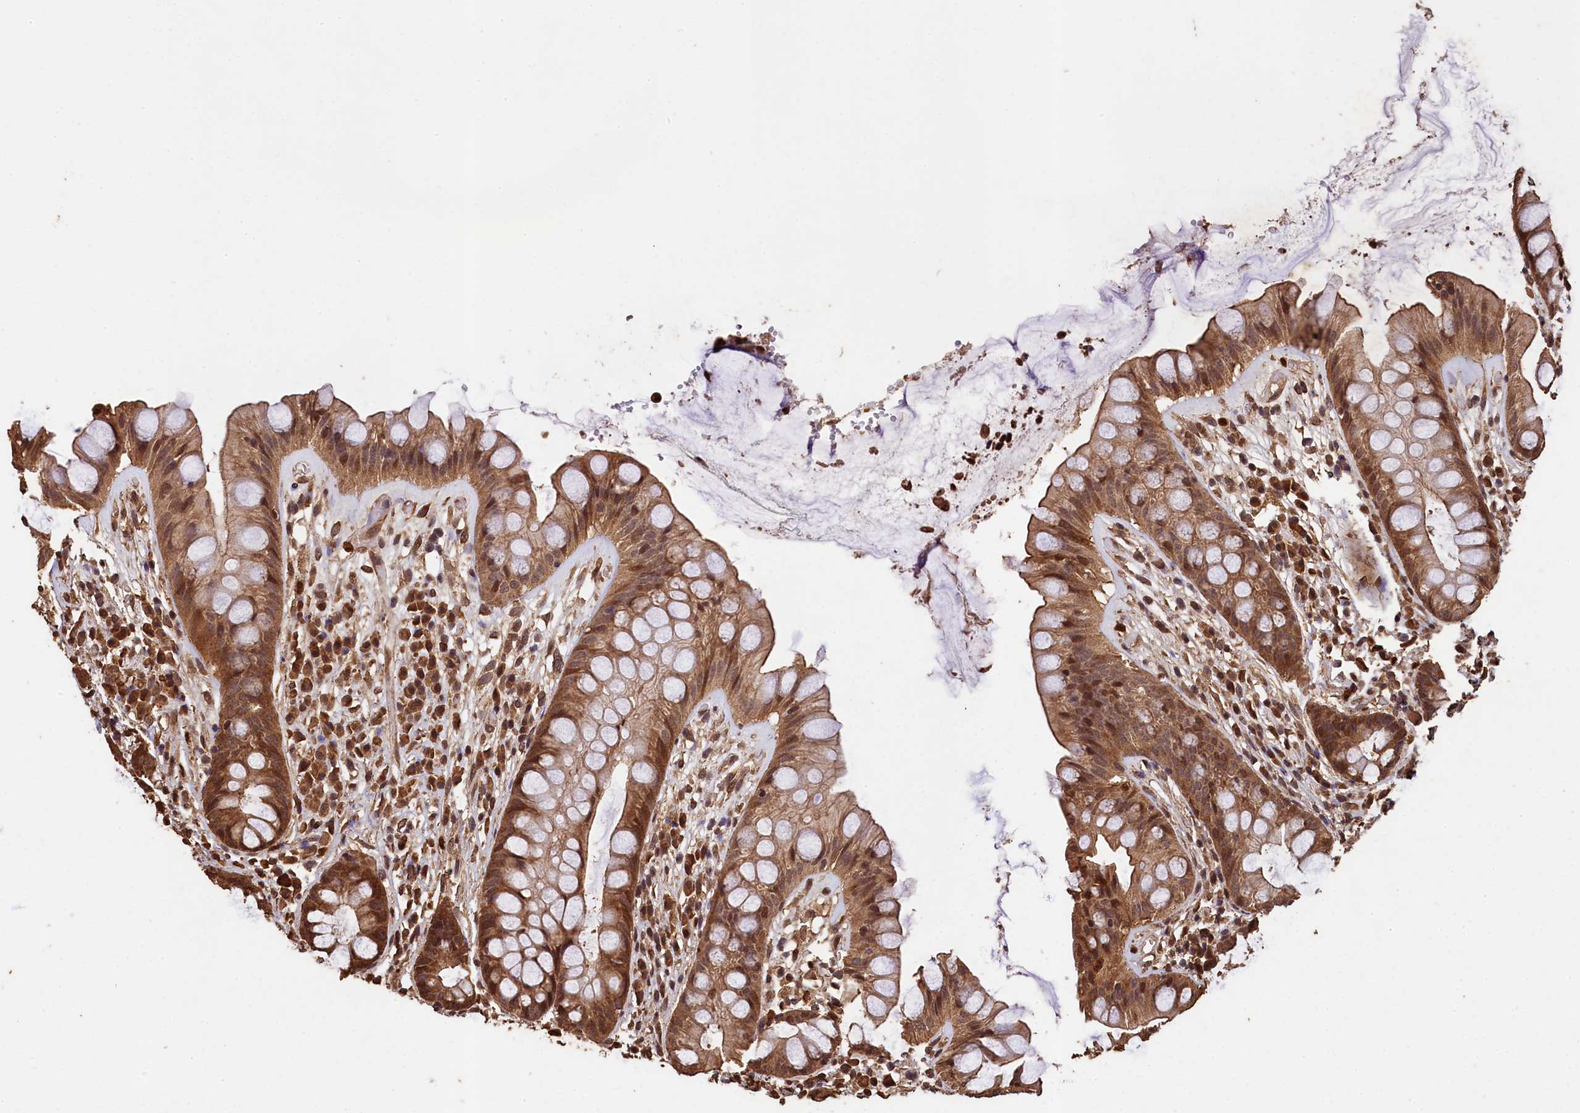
{"staining": {"intensity": "moderate", "quantity": ">75%", "location": "cytoplasmic/membranous,nuclear"}, "tissue": "rectum", "cell_type": "Glandular cells", "image_type": "normal", "snomed": [{"axis": "morphology", "description": "Normal tissue, NOS"}, {"axis": "topography", "description": "Rectum"}], "caption": "IHC (DAB (3,3'-diaminobenzidine)) staining of unremarkable rectum displays moderate cytoplasmic/membranous,nuclear protein expression in approximately >75% of glandular cells. (DAB IHC with brightfield microscopy, high magnification).", "gene": "CEP57L1", "patient": {"sex": "male", "age": 74}}